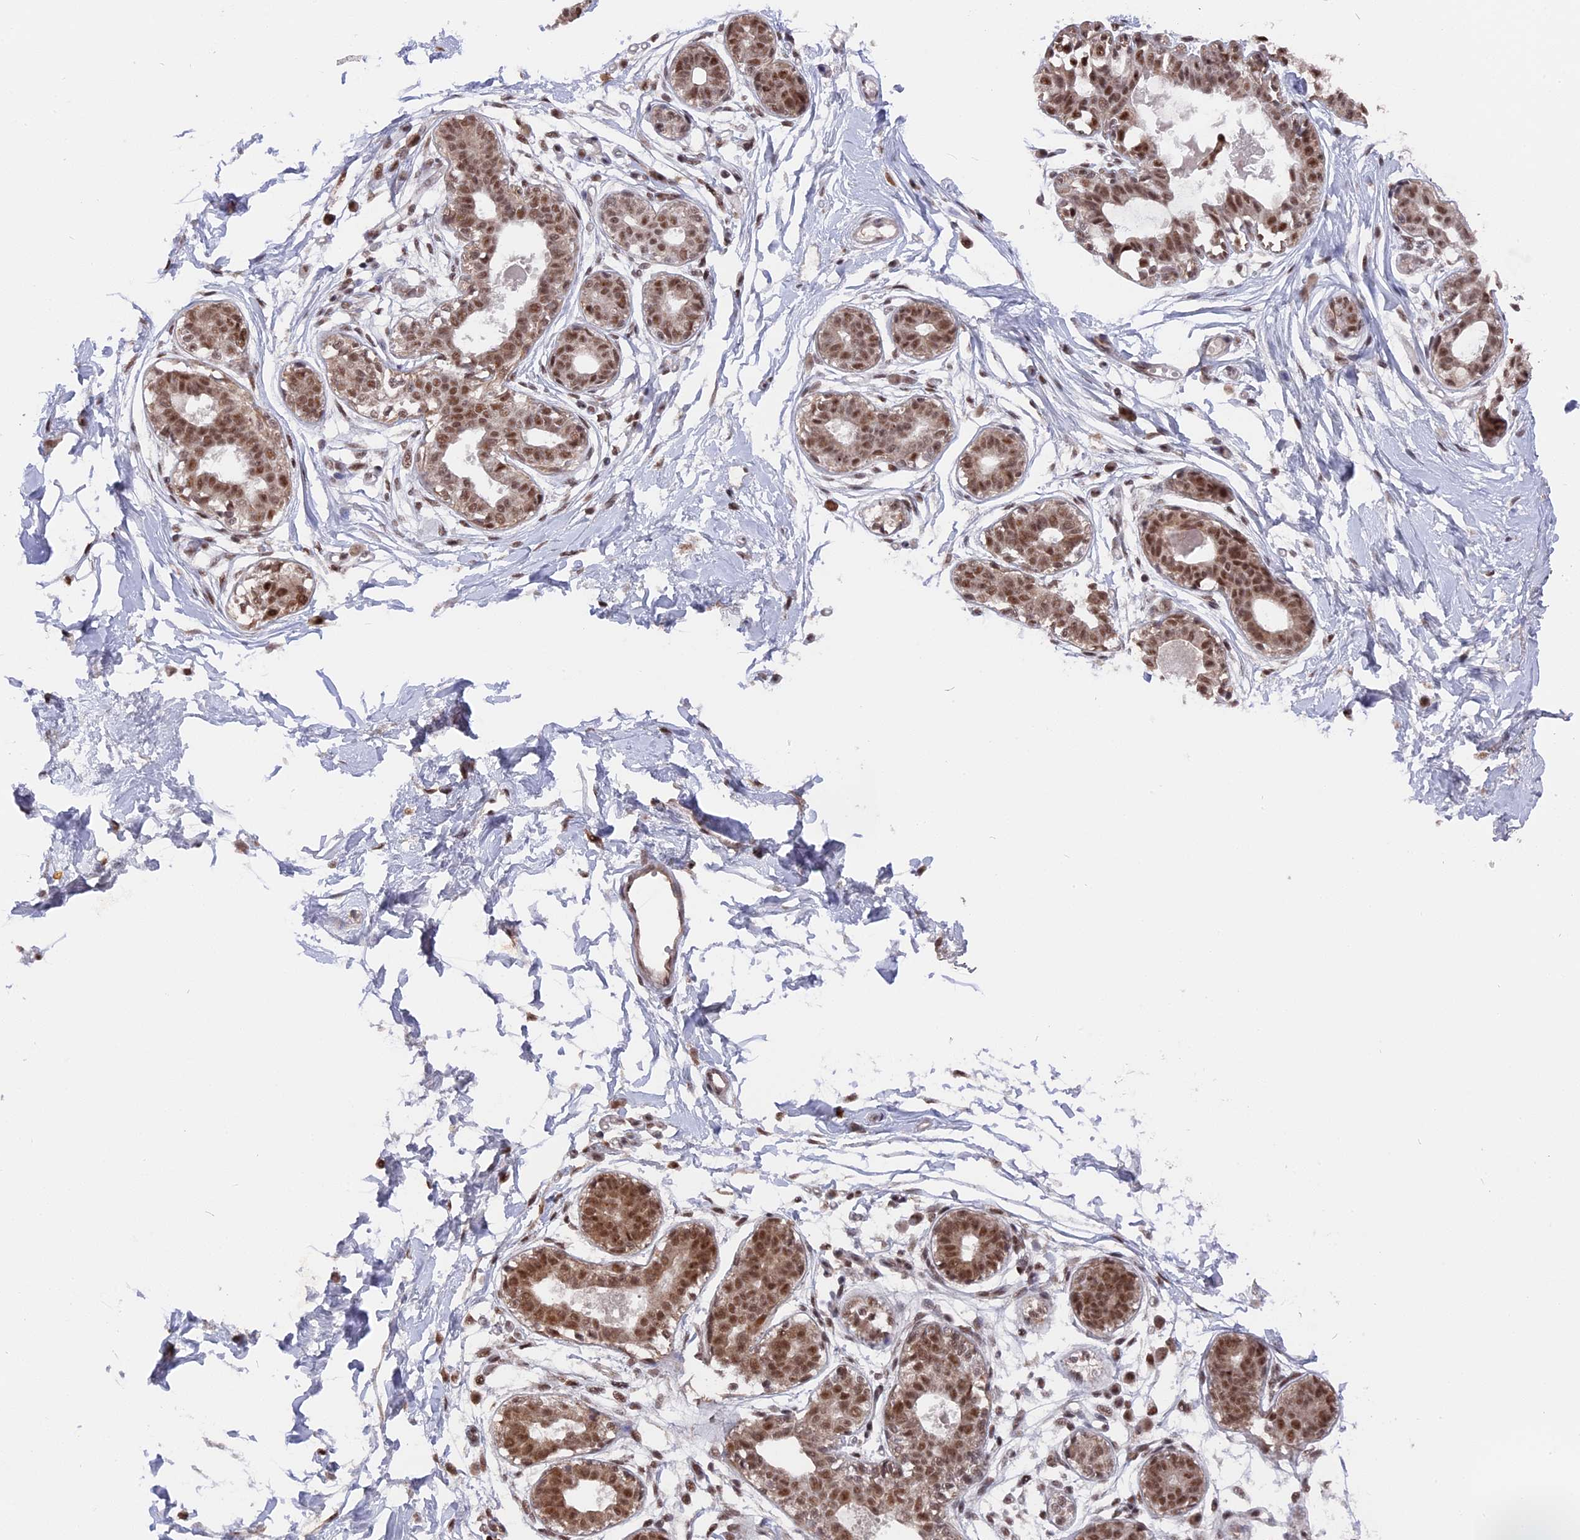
{"staining": {"intensity": "strong", "quantity": ">75%", "location": "nuclear"}, "tissue": "breast", "cell_type": "Adipocytes", "image_type": "normal", "snomed": [{"axis": "morphology", "description": "Normal tissue, NOS"}, {"axis": "topography", "description": "Breast"}], "caption": "This is a photomicrograph of IHC staining of benign breast, which shows strong expression in the nuclear of adipocytes.", "gene": "SF3A2", "patient": {"sex": "female", "age": 45}}